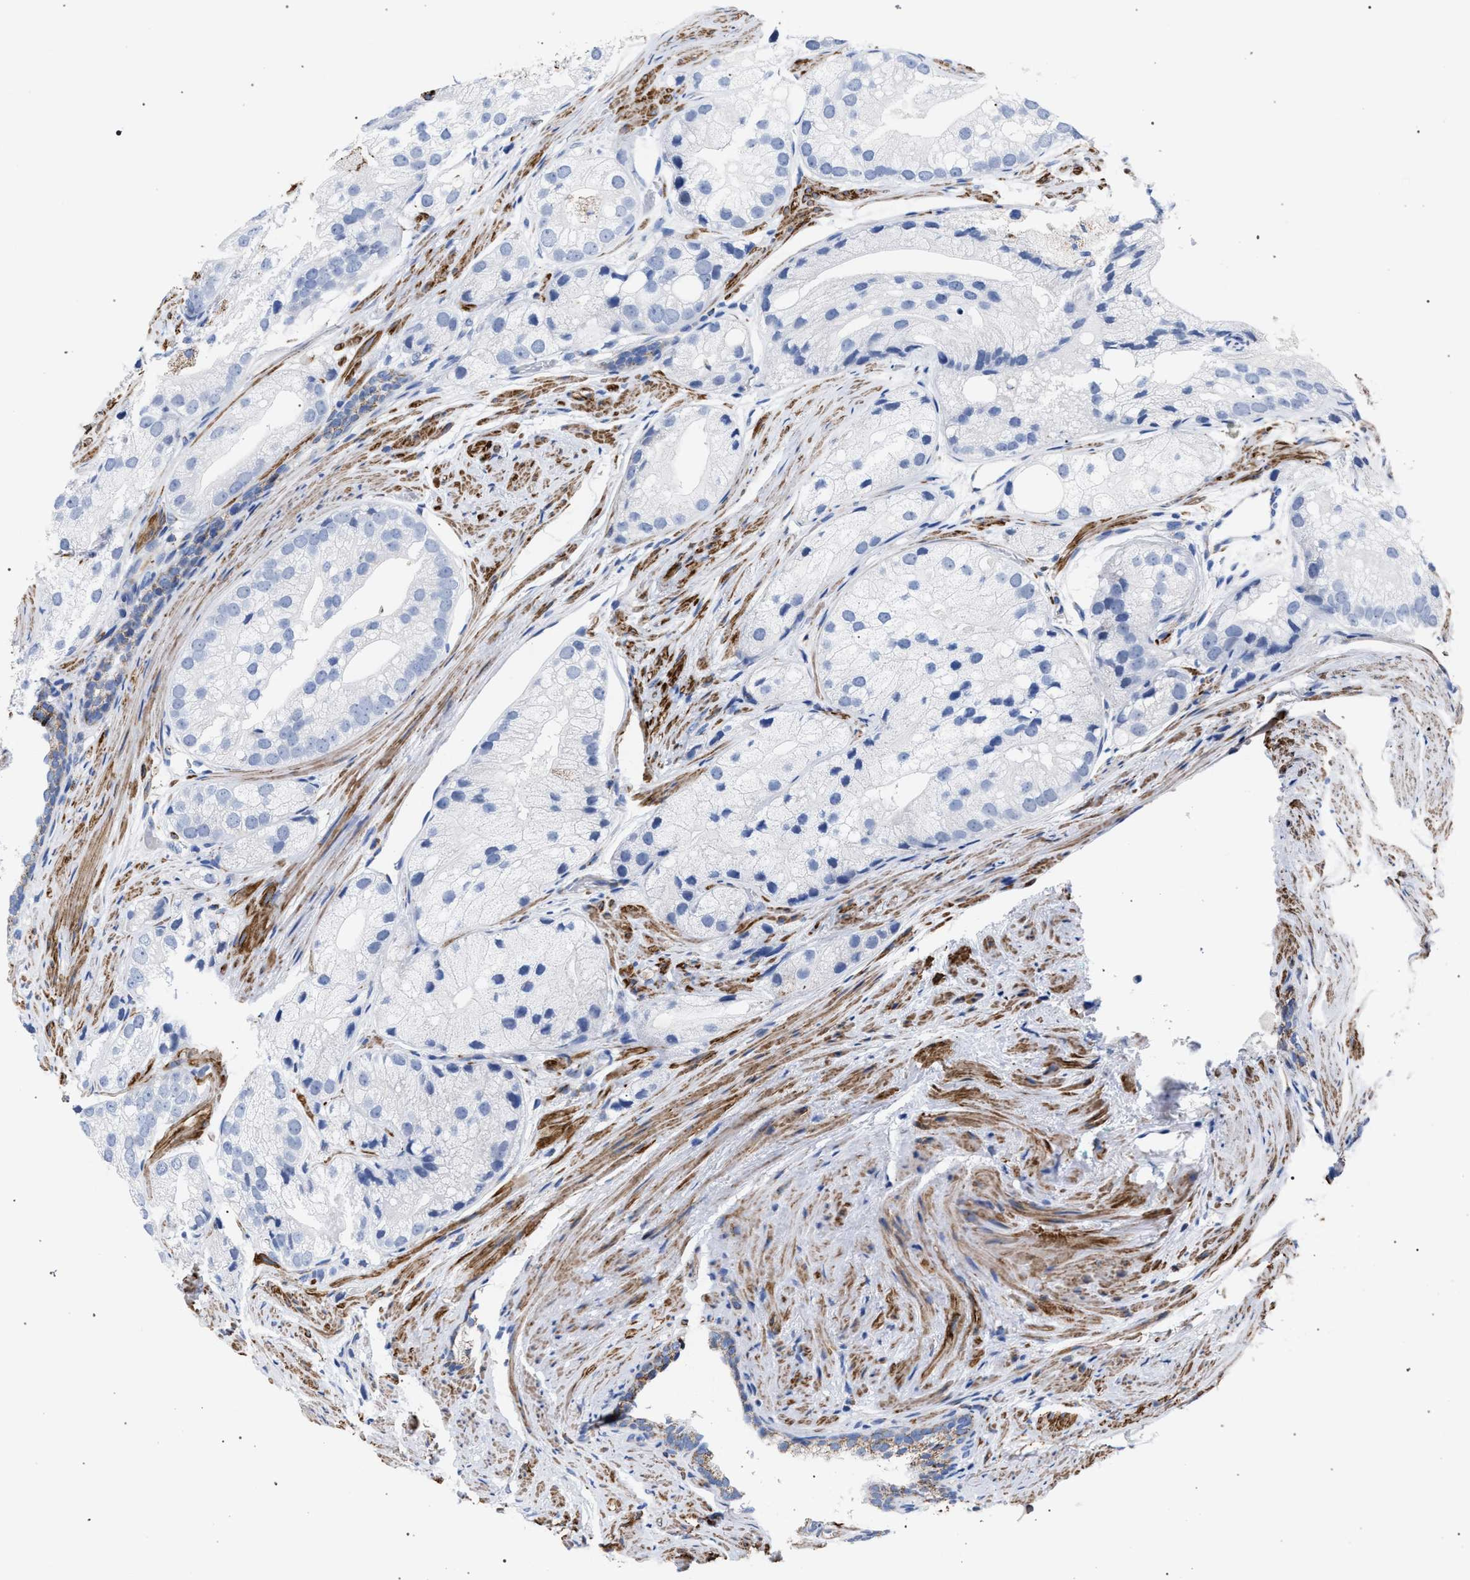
{"staining": {"intensity": "negative", "quantity": "none", "location": "none"}, "tissue": "prostate cancer", "cell_type": "Tumor cells", "image_type": "cancer", "snomed": [{"axis": "morphology", "description": "Adenocarcinoma, Low grade"}, {"axis": "topography", "description": "Prostate"}], "caption": "An IHC image of prostate adenocarcinoma (low-grade) is shown. There is no staining in tumor cells of prostate adenocarcinoma (low-grade).", "gene": "ACADS", "patient": {"sex": "male", "age": 69}}